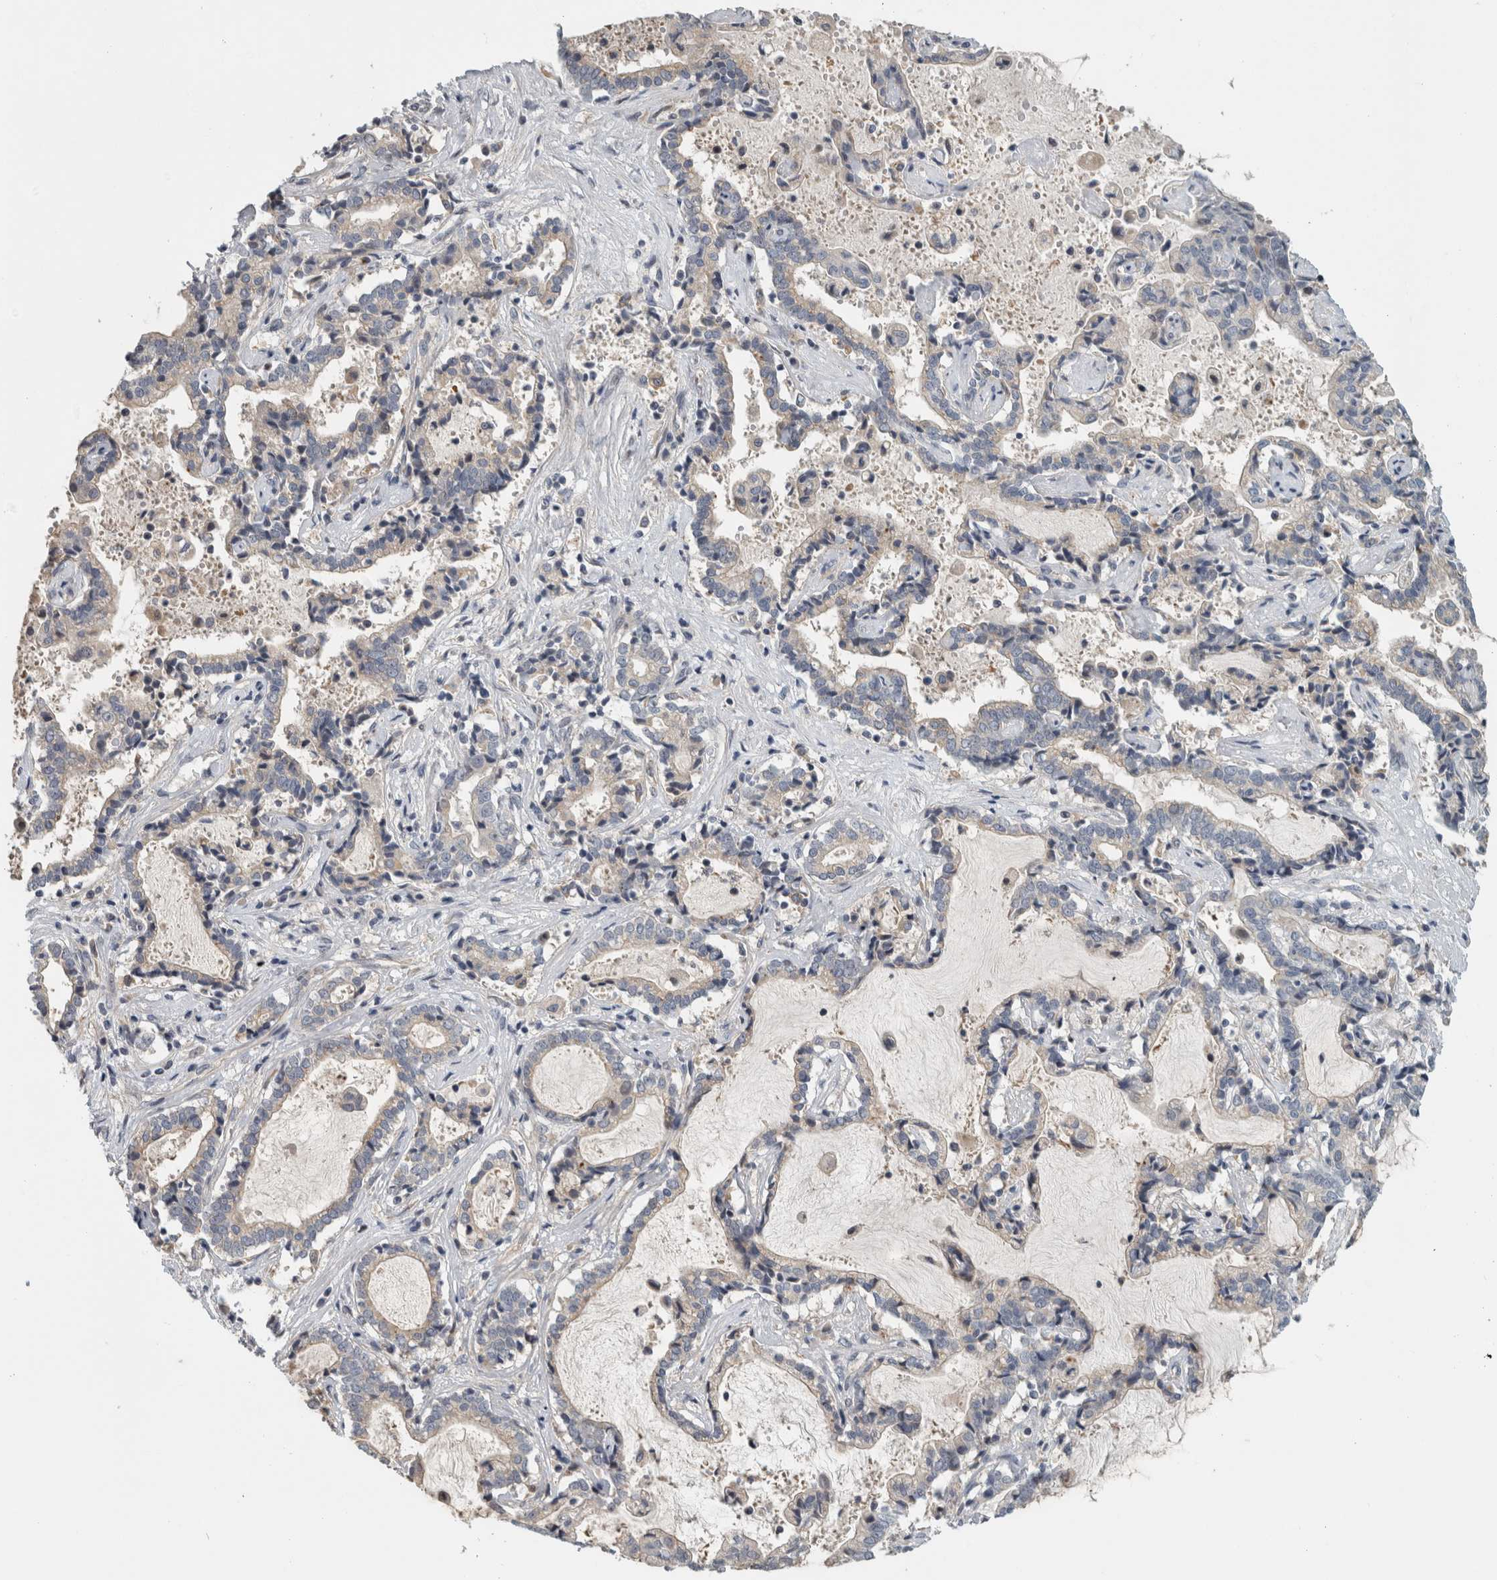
{"staining": {"intensity": "negative", "quantity": "none", "location": "none"}, "tissue": "liver cancer", "cell_type": "Tumor cells", "image_type": "cancer", "snomed": [{"axis": "morphology", "description": "Cholangiocarcinoma"}, {"axis": "topography", "description": "Liver"}], "caption": "A photomicrograph of human cholangiocarcinoma (liver) is negative for staining in tumor cells. The staining is performed using DAB brown chromogen with nuclei counter-stained in using hematoxylin.", "gene": "ZNF804B", "patient": {"sex": "male", "age": 57}}